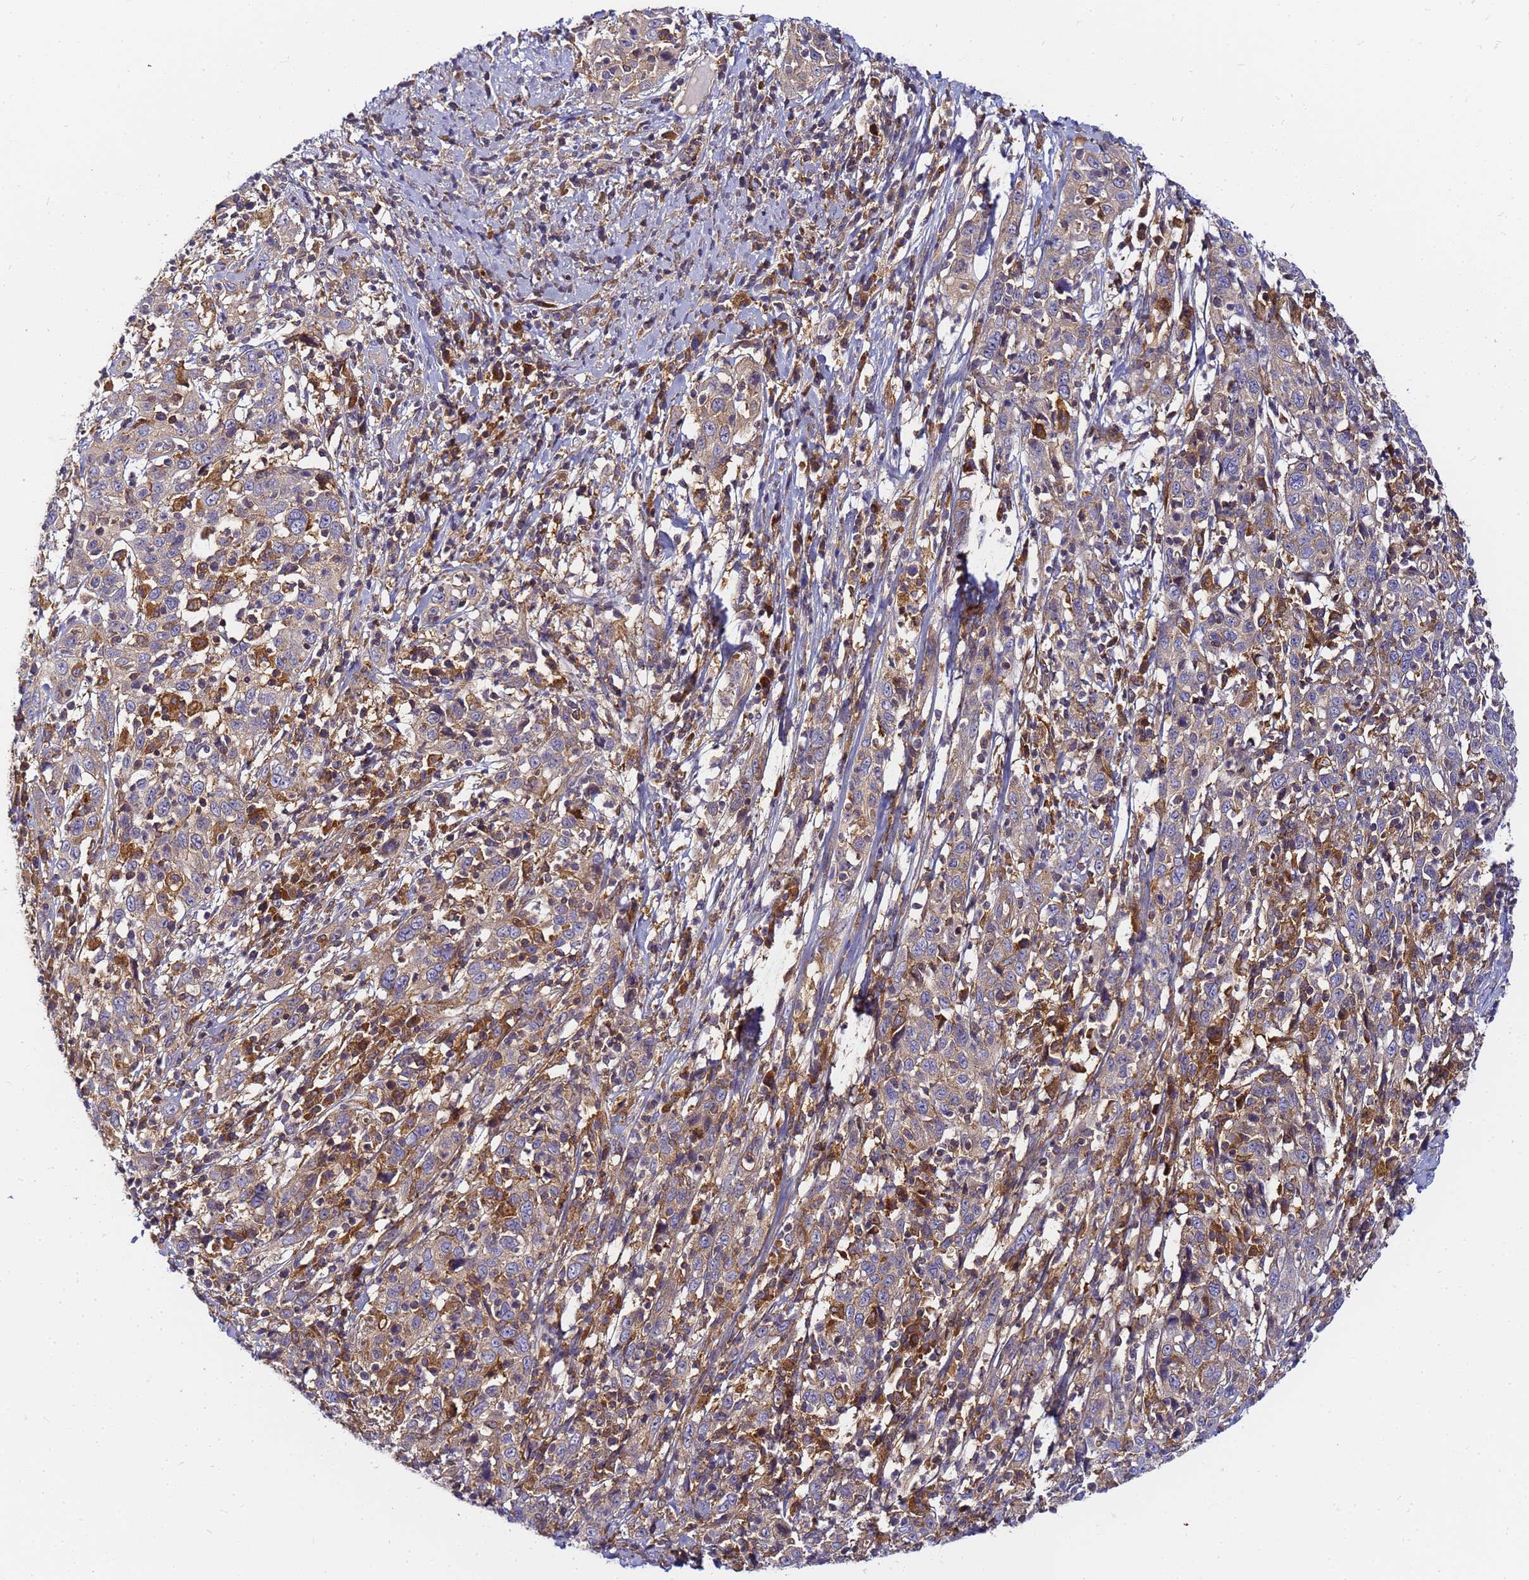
{"staining": {"intensity": "weak", "quantity": "25%-75%", "location": "cytoplasmic/membranous"}, "tissue": "cervical cancer", "cell_type": "Tumor cells", "image_type": "cancer", "snomed": [{"axis": "morphology", "description": "Squamous cell carcinoma, NOS"}, {"axis": "topography", "description": "Cervix"}], "caption": "Protein expression analysis of cervical cancer shows weak cytoplasmic/membranous expression in approximately 25%-75% of tumor cells.", "gene": "CHM", "patient": {"sex": "female", "age": 46}}